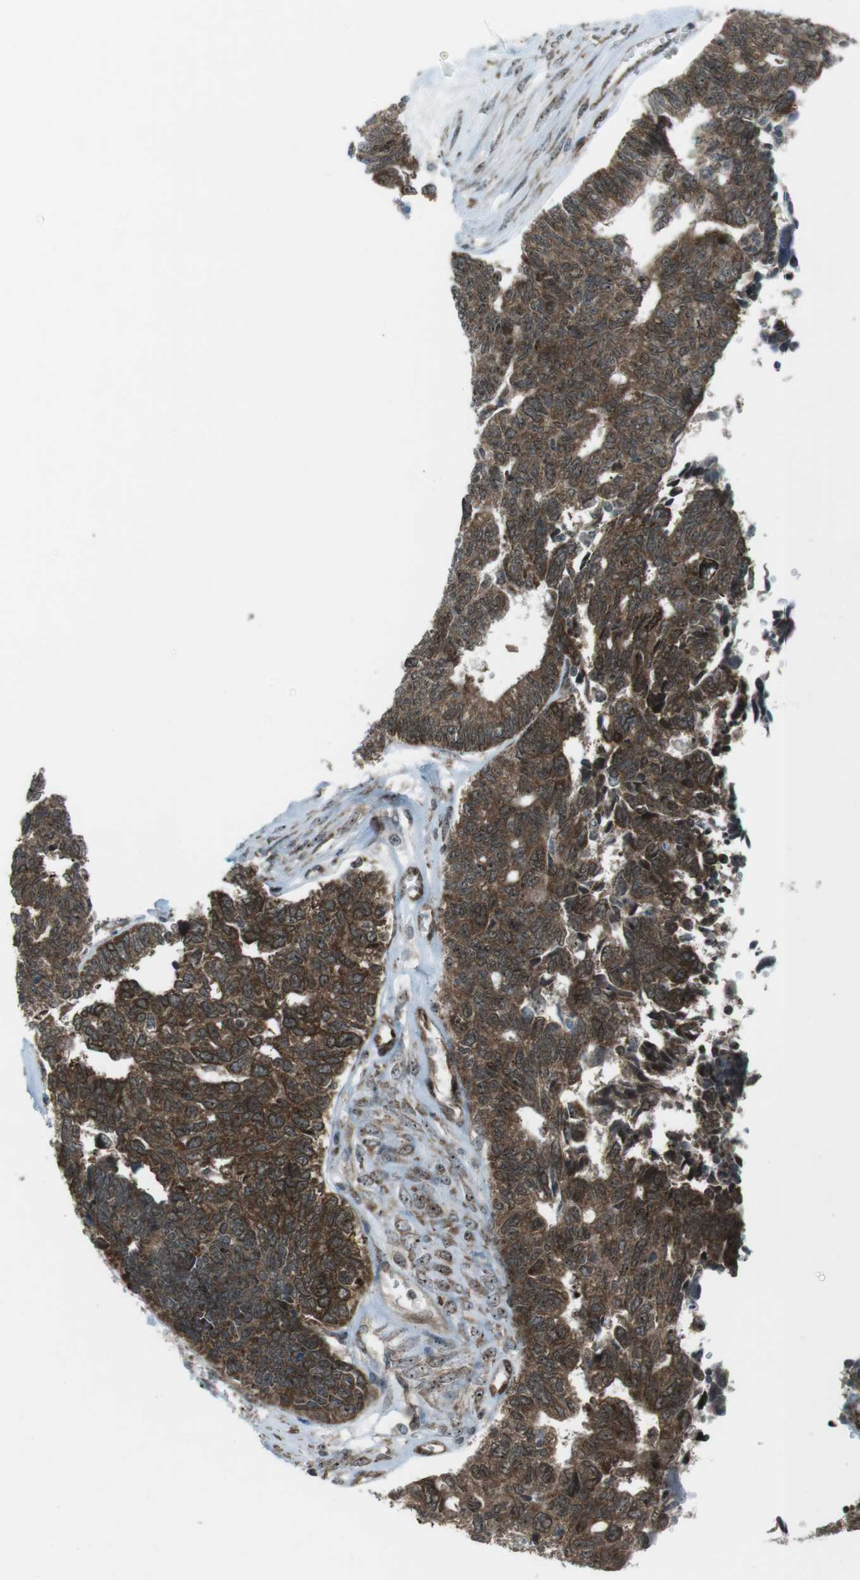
{"staining": {"intensity": "strong", "quantity": ">75%", "location": "cytoplasmic/membranous"}, "tissue": "ovarian cancer", "cell_type": "Tumor cells", "image_type": "cancer", "snomed": [{"axis": "morphology", "description": "Cystadenocarcinoma, serous, NOS"}, {"axis": "topography", "description": "Ovary"}], "caption": "Immunohistochemistry (IHC) image of neoplastic tissue: human serous cystadenocarcinoma (ovarian) stained using immunohistochemistry (IHC) displays high levels of strong protein expression localized specifically in the cytoplasmic/membranous of tumor cells, appearing as a cytoplasmic/membranous brown color.", "gene": "CSNK1D", "patient": {"sex": "female", "age": 79}}